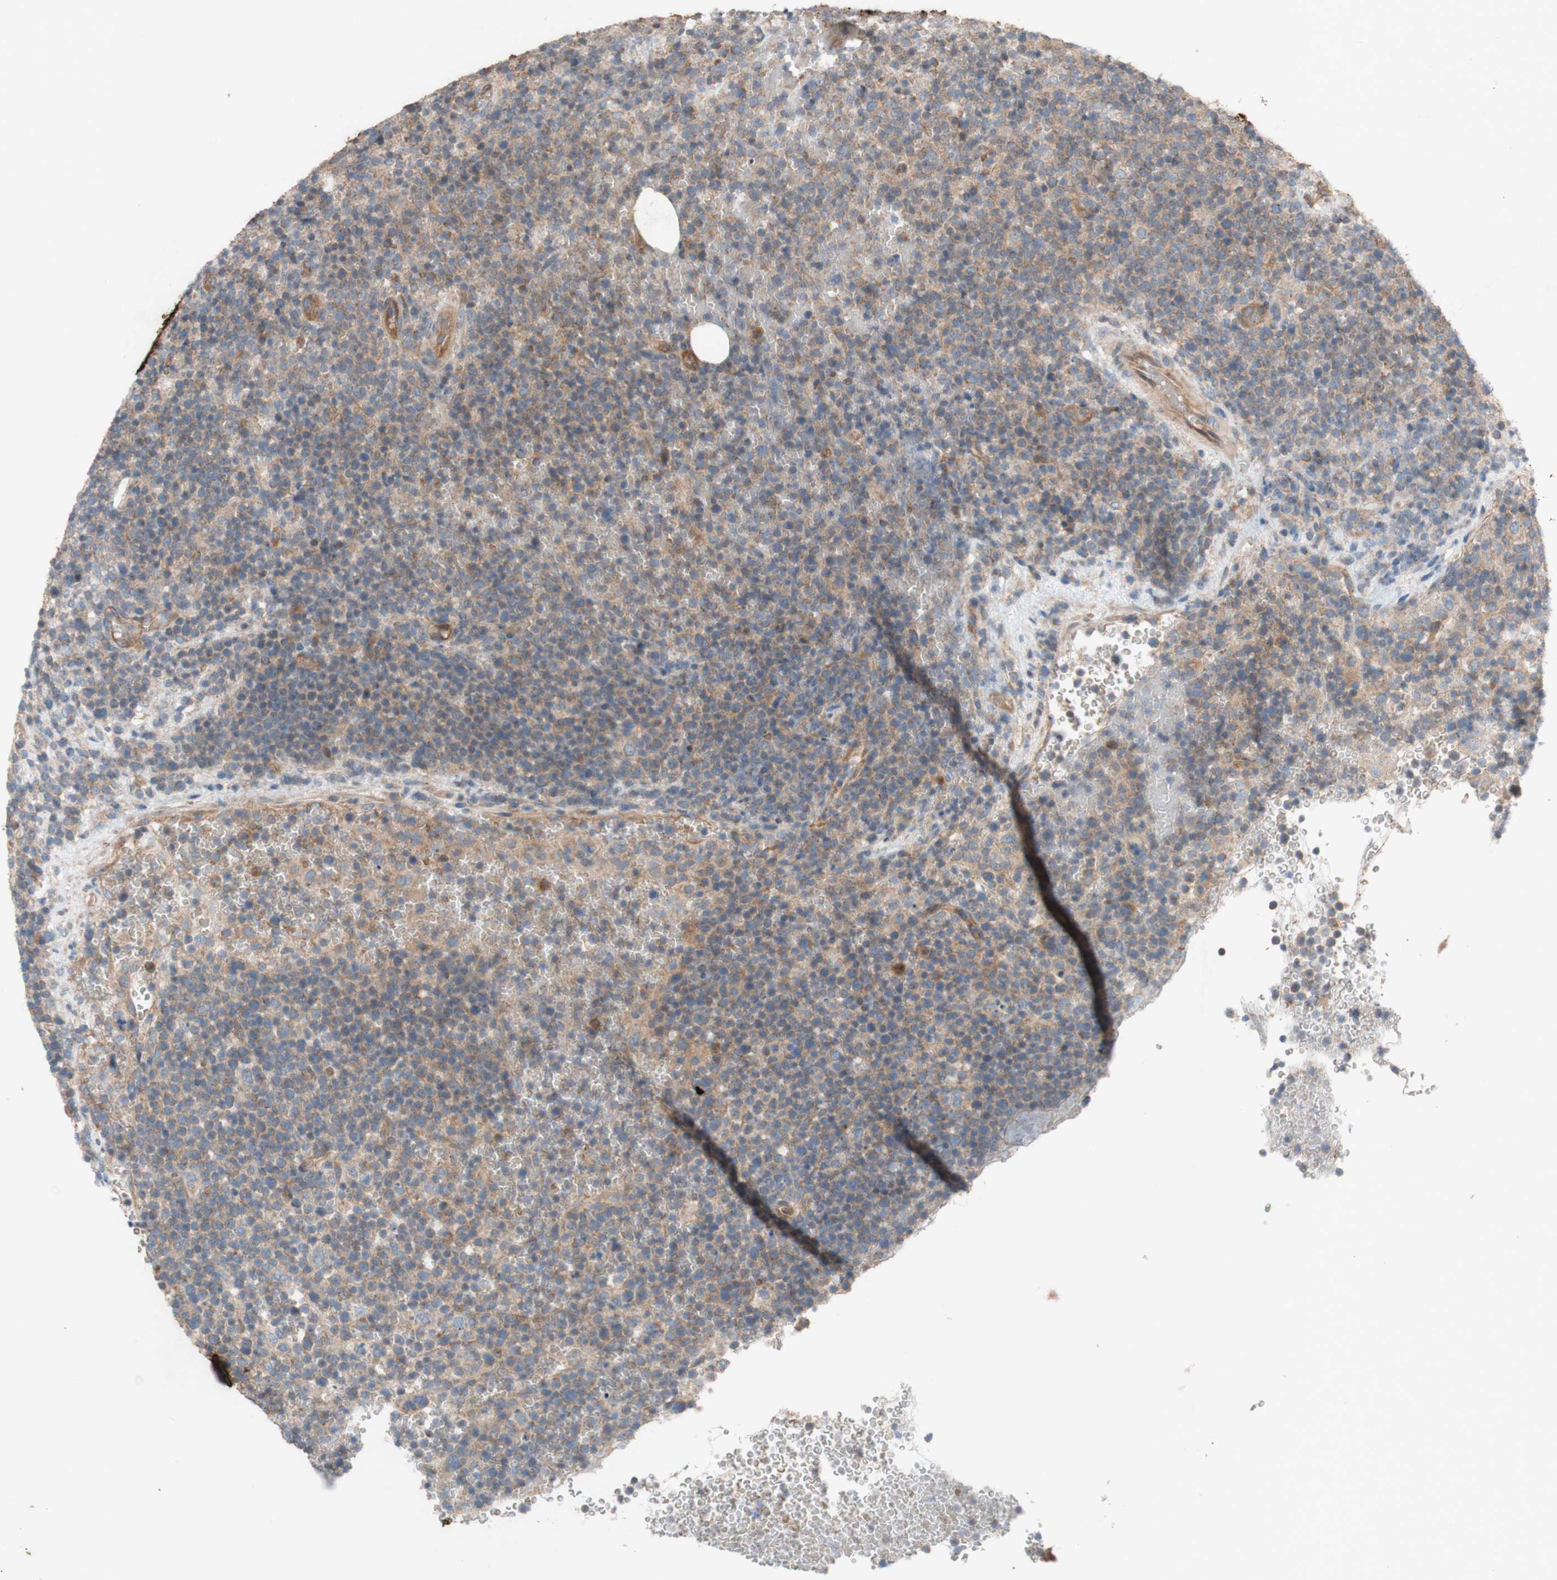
{"staining": {"intensity": "weak", "quantity": ">75%", "location": "cytoplasmic/membranous"}, "tissue": "lymphoma", "cell_type": "Tumor cells", "image_type": "cancer", "snomed": [{"axis": "morphology", "description": "Malignant lymphoma, non-Hodgkin's type, High grade"}, {"axis": "topography", "description": "Lymph node"}], "caption": "Immunohistochemistry image of human high-grade malignant lymphoma, non-Hodgkin's type stained for a protein (brown), which exhibits low levels of weak cytoplasmic/membranous staining in about >75% of tumor cells.", "gene": "TST", "patient": {"sex": "male", "age": 61}}